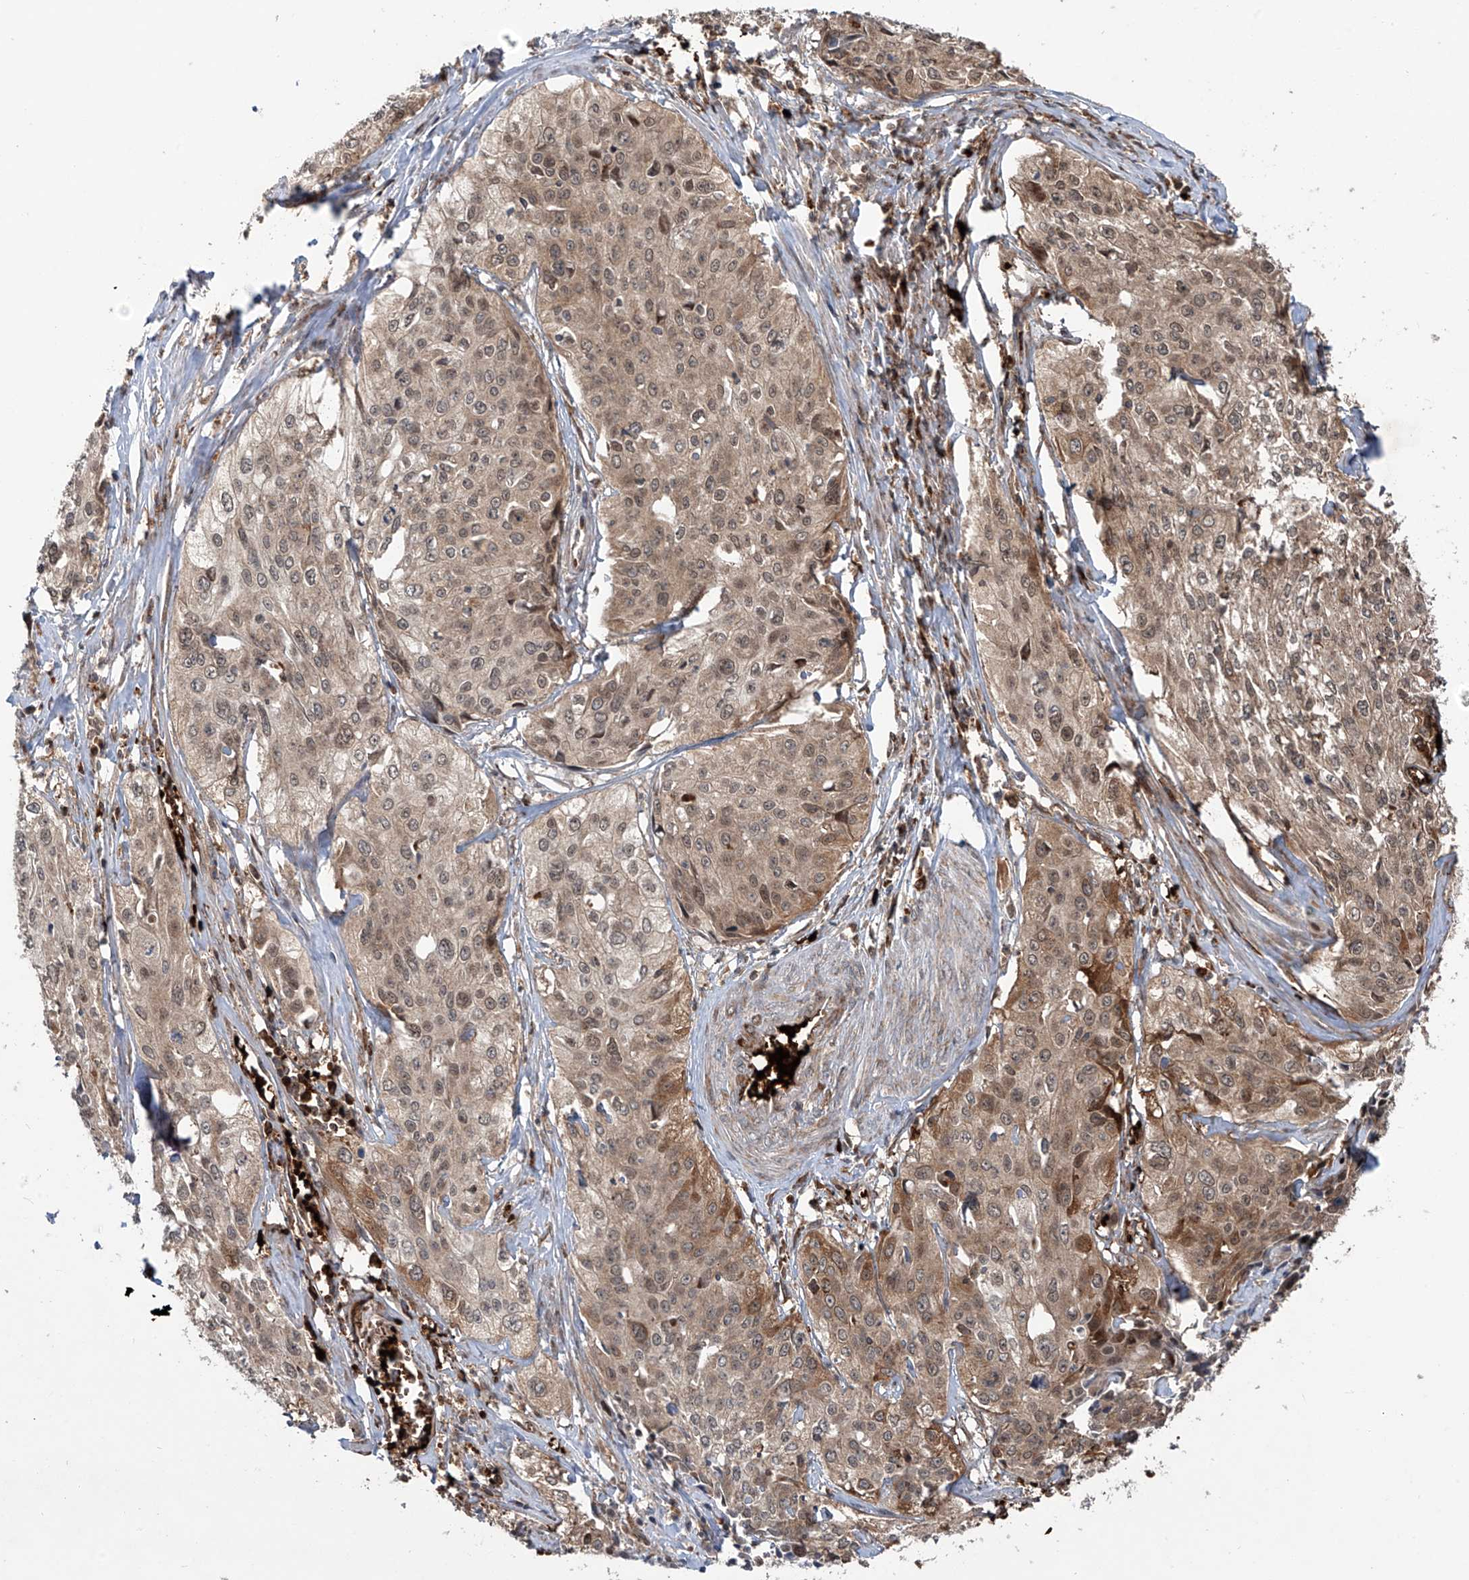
{"staining": {"intensity": "moderate", "quantity": "<25%", "location": "cytoplasmic/membranous,nuclear"}, "tissue": "cervical cancer", "cell_type": "Tumor cells", "image_type": "cancer", "snomed": [{"axis": "morphology", "description": "Squamous cell carcinoma, NOS"}, {"axis": "topography", "description": "Cervix"}], "caption": "Immunohistochemistry (IHC) (DAB (3,3'-diaminobenzidine)) staining of human squamous cell carcinoma (cervical) shows moderate cytoplasmic/membranous and nuclear protein positivity in approximately <25% of tumor cells. The protein is stained brown, and the nuclei are stained in blue (DAB (3,3'-diaminobenzidine) IHC with brightfield microscopy, high magnification).", "gene": "ZDHHC9", "patient": {"sex": "female", "age": 31}}